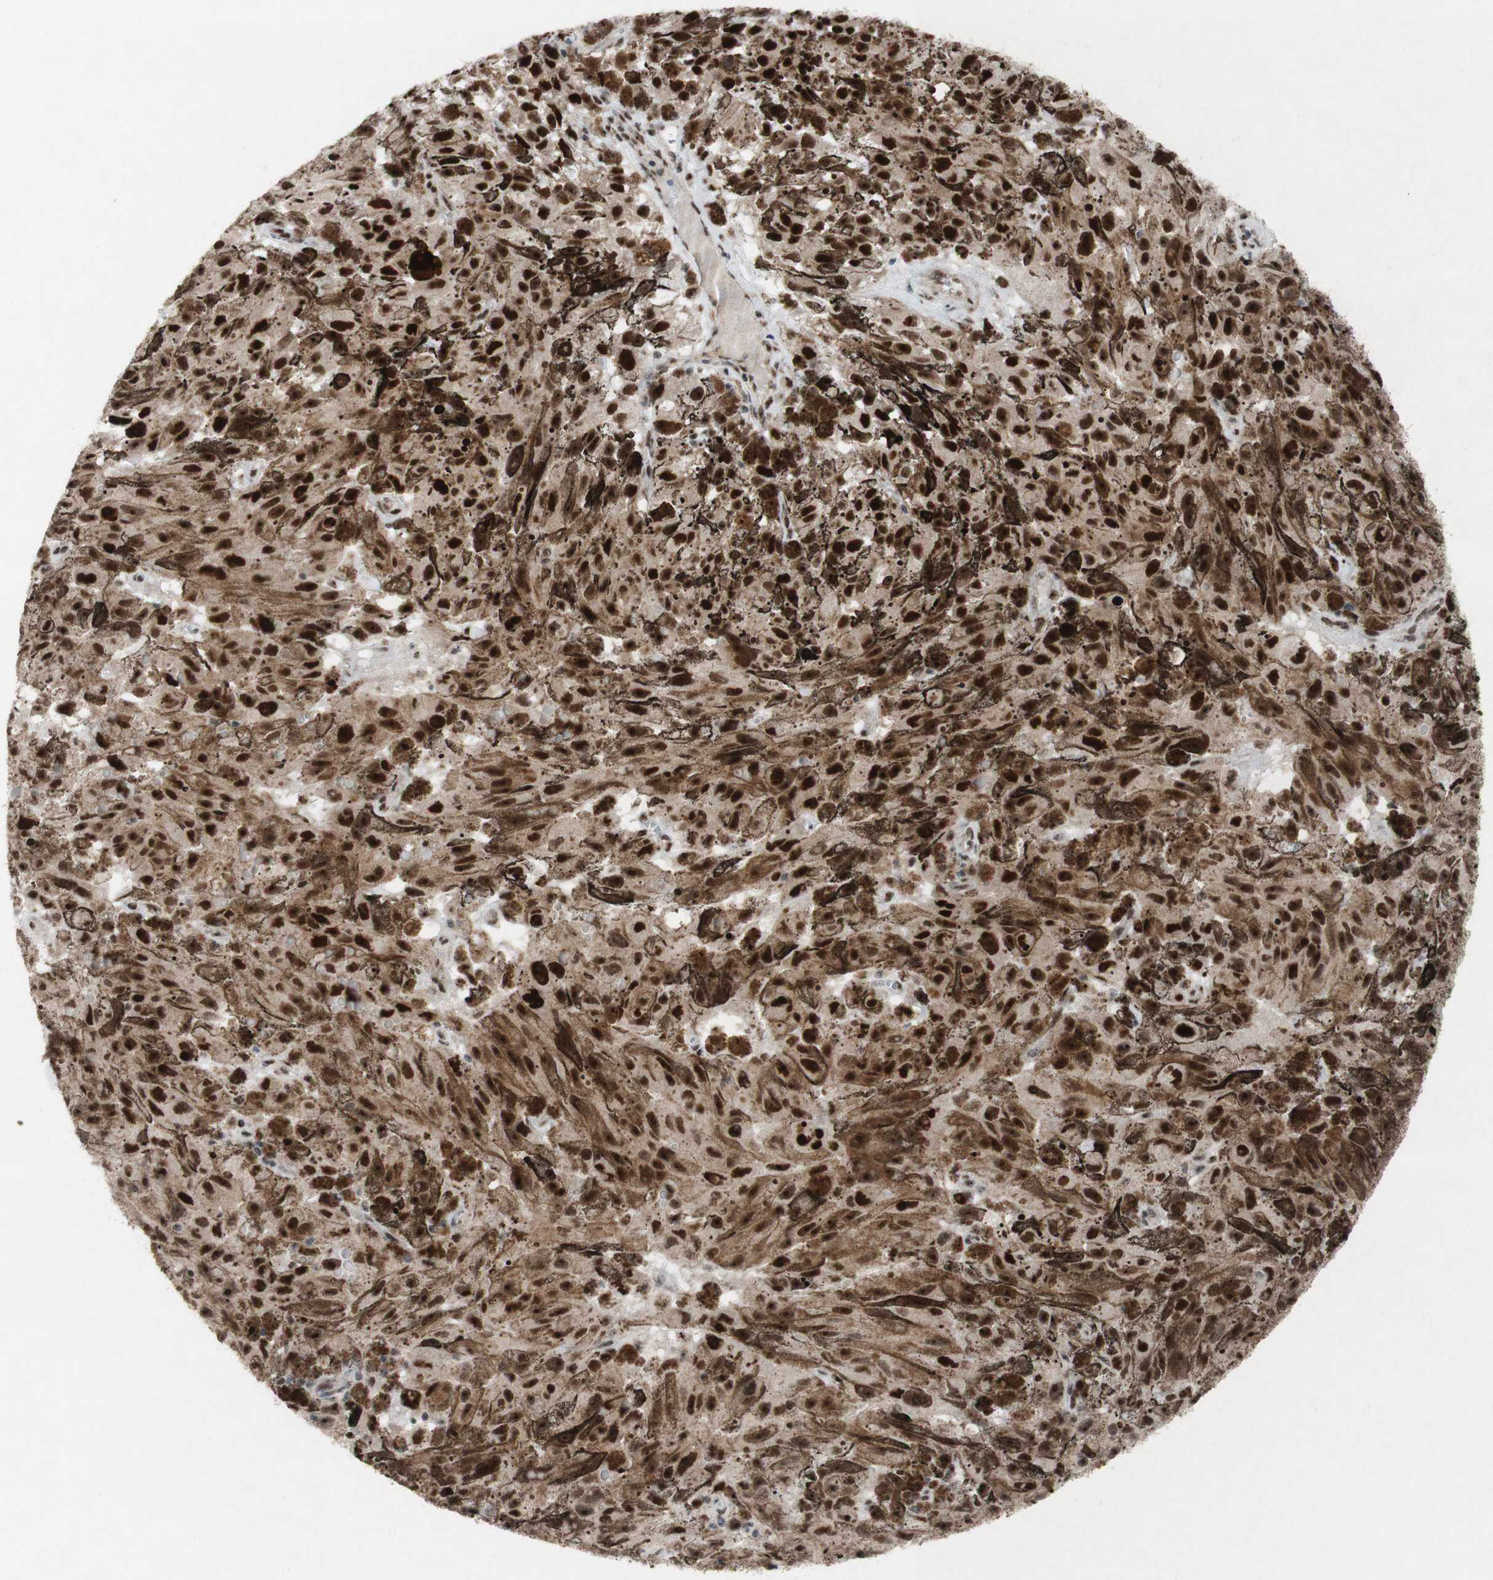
{"staining": {"intensity": "strong", "quantity": ">75%", "location": "nuclear"}, "tissue": "melanoma", "cell_type": "Tumor cells", "image_type": "cancer", "snomed": [{"axis": "morphology", "description": "Malignant melanoma, NOS"}, {"axis": "topography", "description": "Skin"}], "caption": "Melanoma stained for a protein shows strong nuclear positivity in tumor cells.", "gene": "POLR1A", "patient": {"sex": "female", "age": 104}}